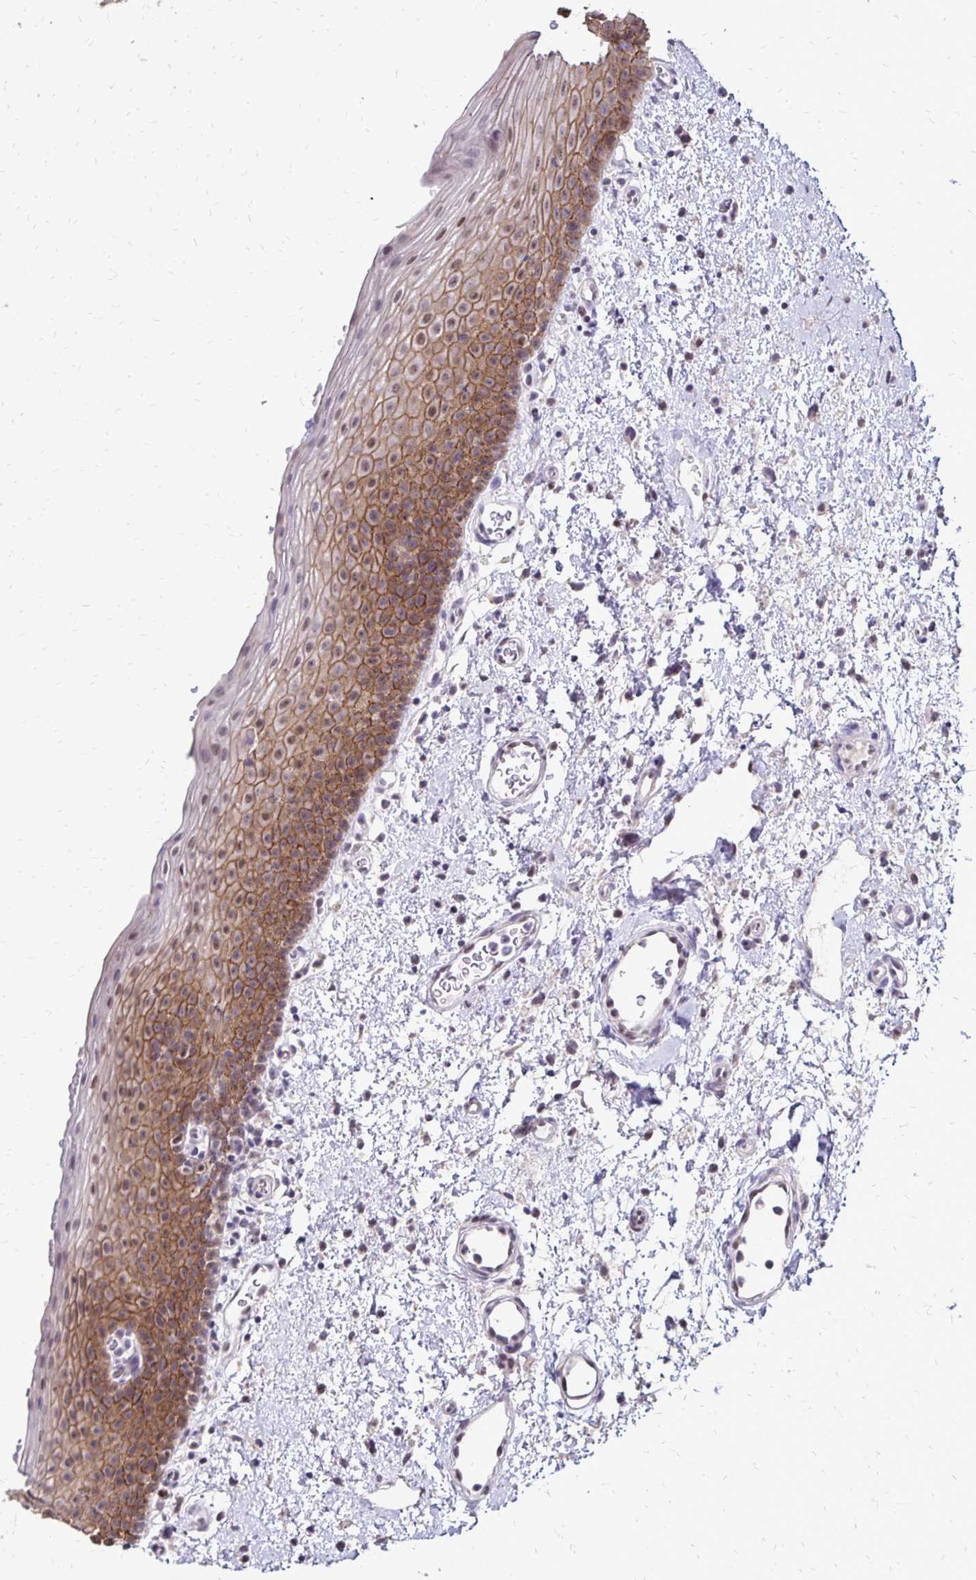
{"staining": {"intensity": "moderate", "quantity": ">75%", "location": "cytoplasmic/membranous"}, "tissue": "oral mucosa", "cell_type": "Squamous epithelial cells", "image_type": "normal", "snomed": [{"axis": "morphology", "description": "Normal tissue, NOS"}, {"axis": "topography", "description": "Oral tissue"}, {"axis": "topography", "description": "Head-Neck"}], "caption": "Oral mucosa stained with immunohistochemistry demonstrates moderate cytoplasmic/membranous positivity in approximately >75% of squamous epithelial cells.", "gene": "POLB", "patient": {"sex": "female", "age": 55}}